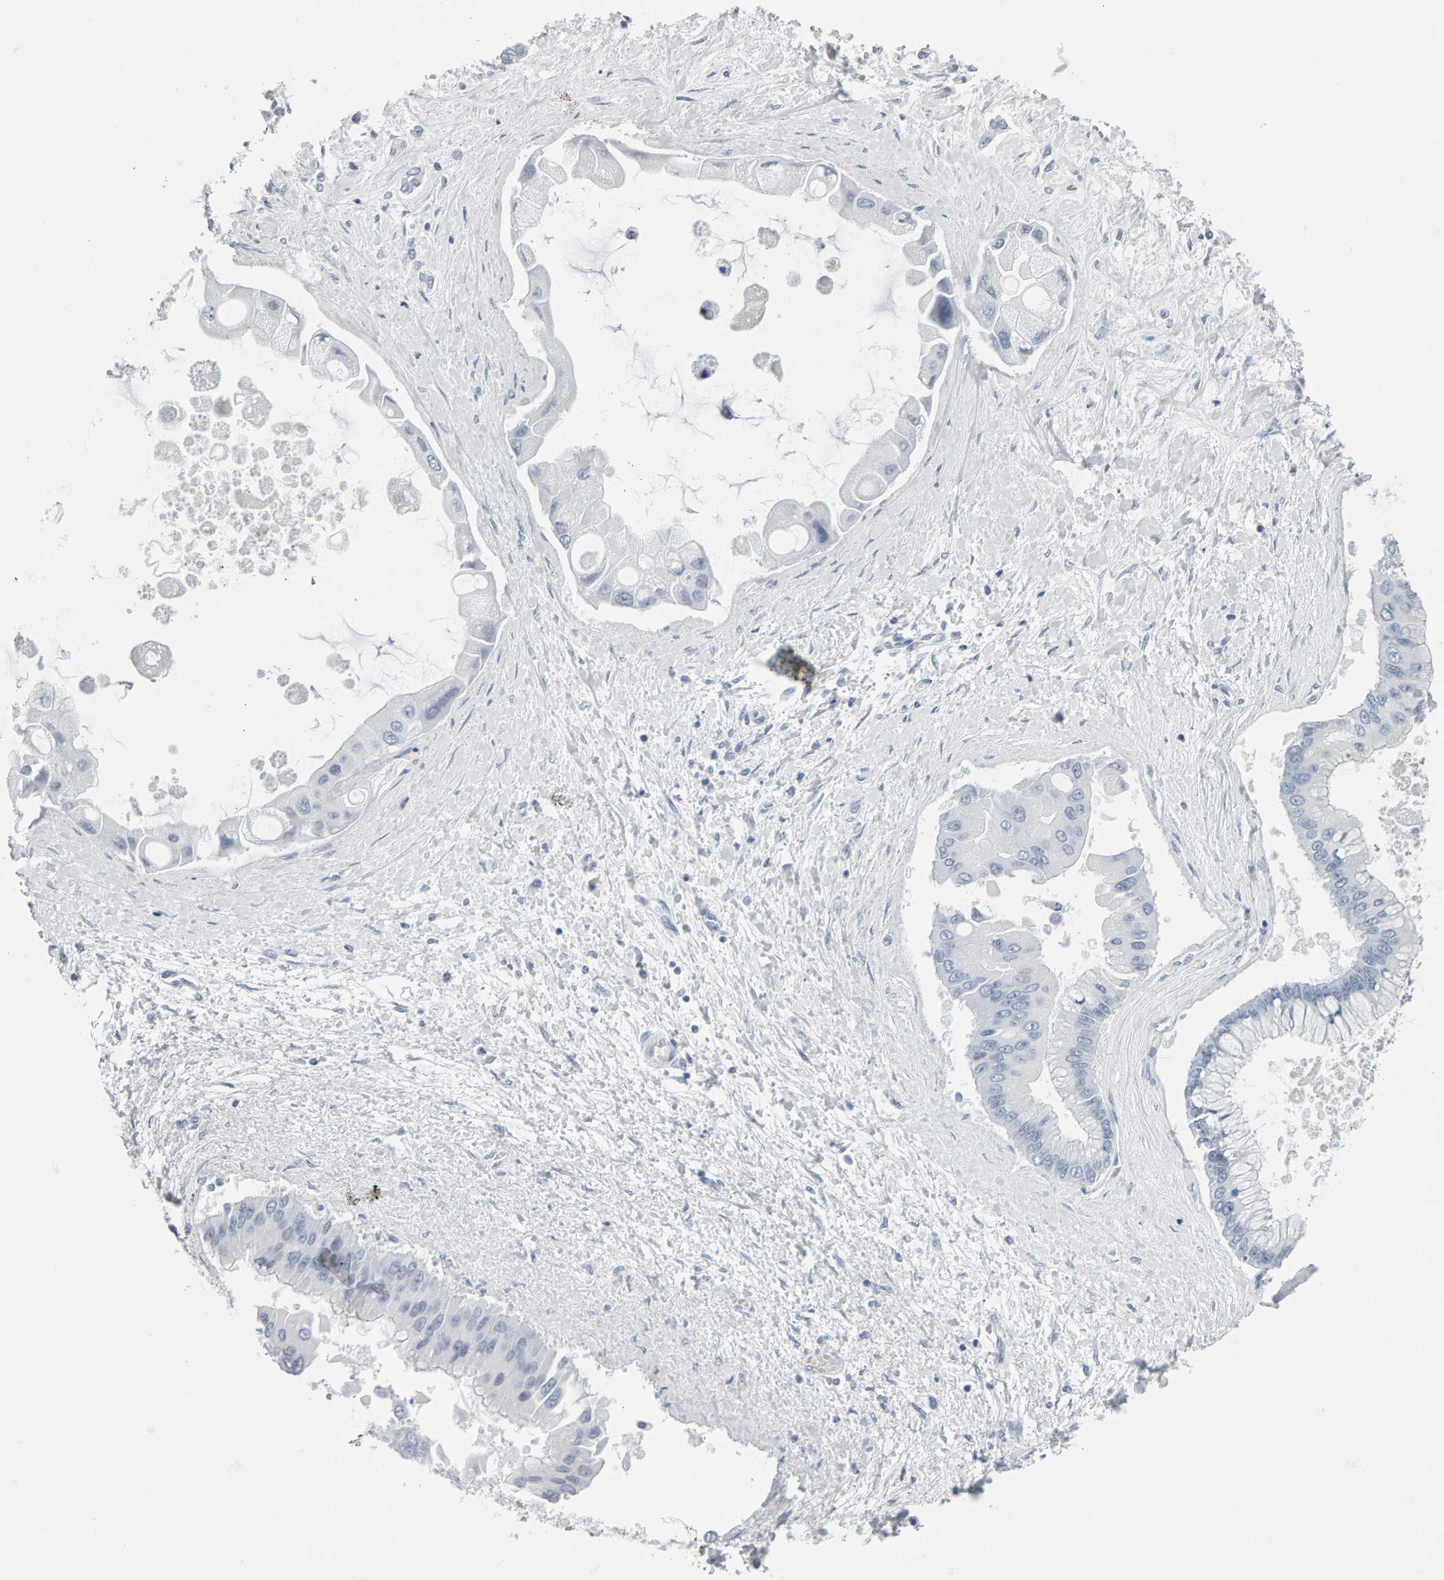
{"staining": {"intensity": "negative", "quantity": "none", "location": "none"}, "tissue": "liver cancer", "cell_type": "Tumor cells", "image_type": "cancer", "snomed": [{"axis": "morphology", "description": "Cholangiocarcinoma"}, {"axis": "topography", "description": "Liver"}], "caption": "This is an immunohistochemistry histopathology image of human cholangiocarcinoma (liver). There is no staining in tumor cells.", "gene": "SPACA3", "patient": {"sex": "male", "age": 50}}